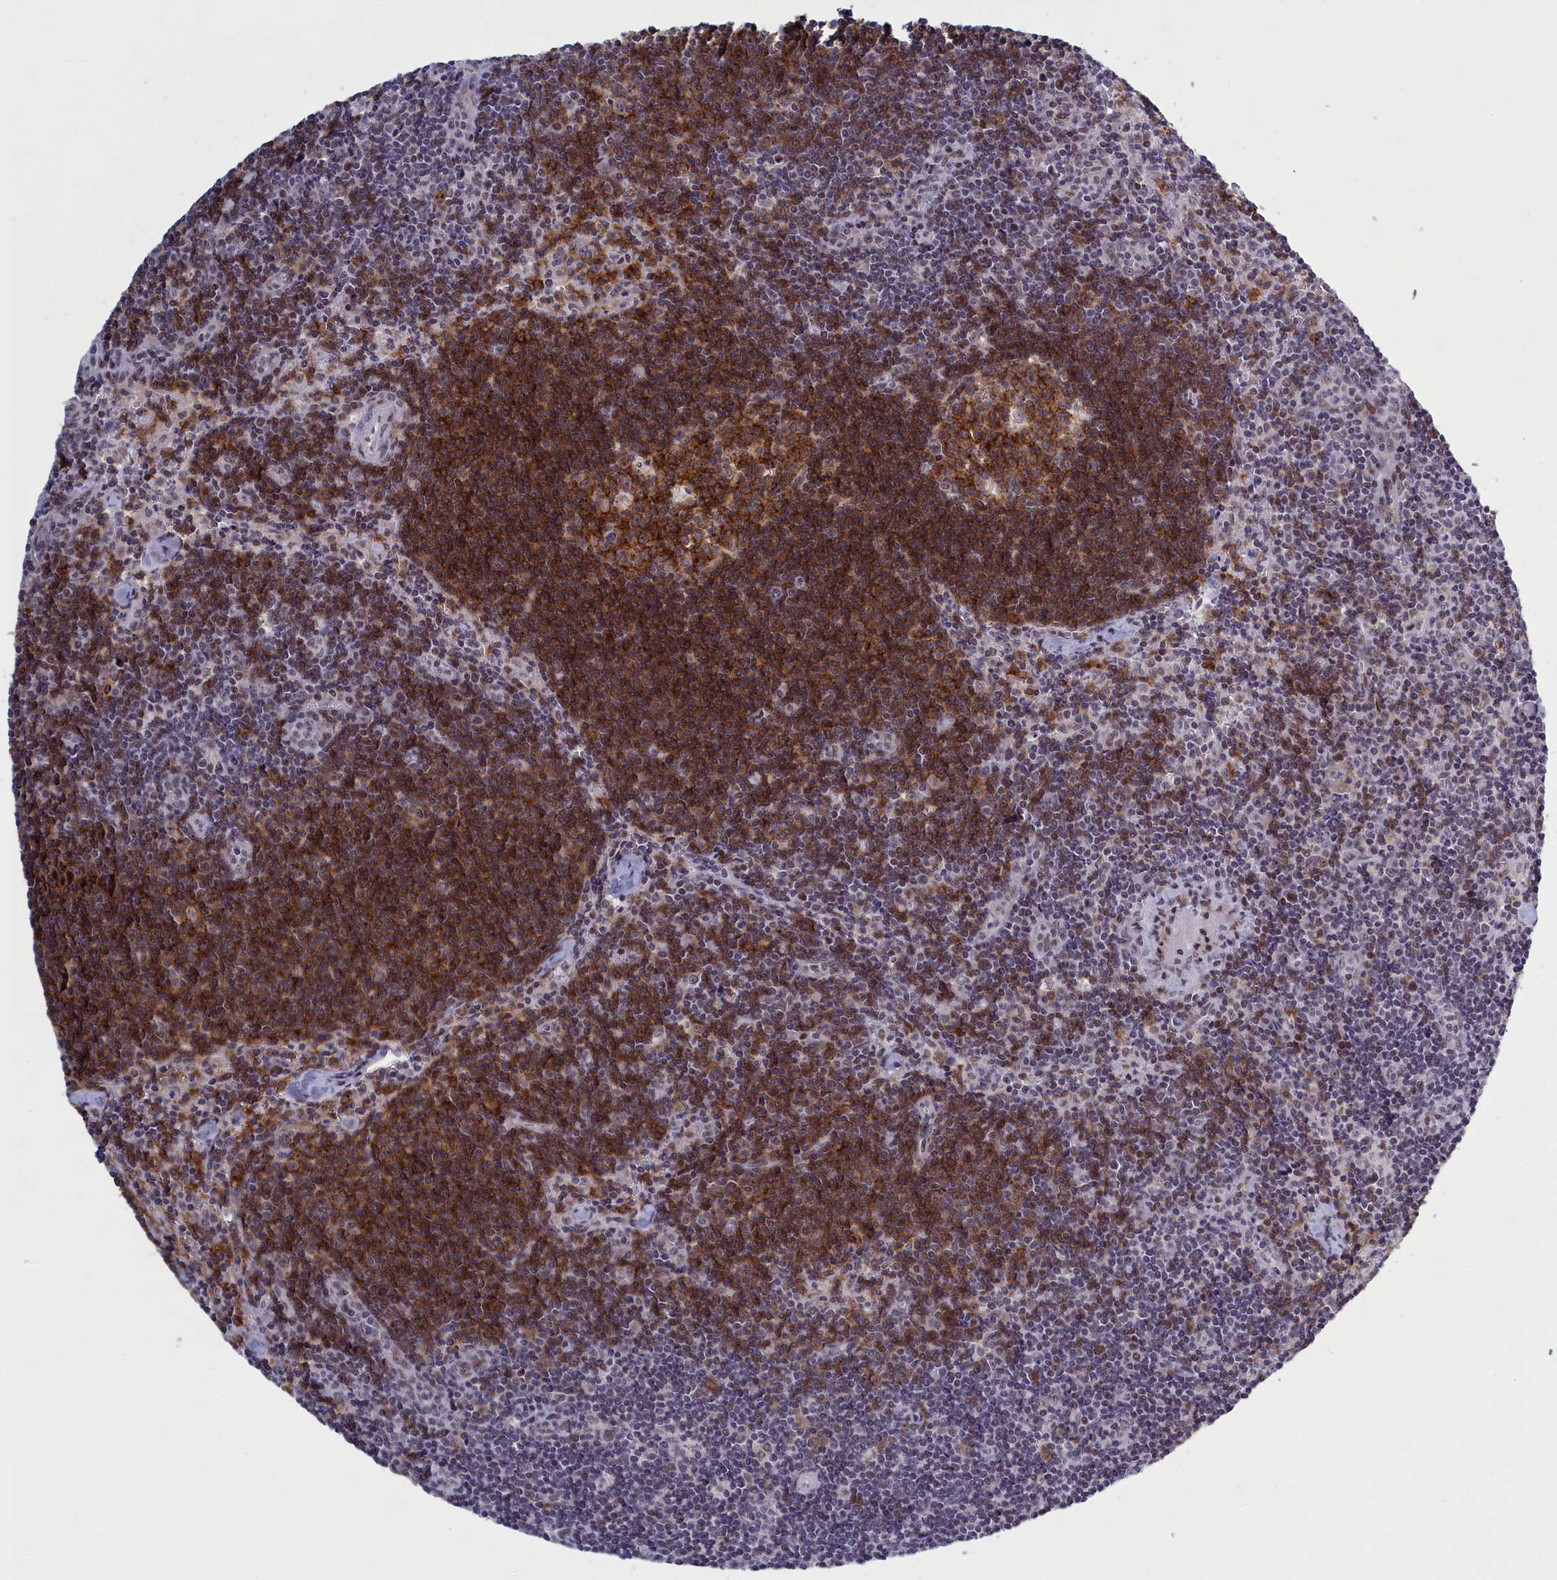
{"staining": {"intensity": "strong", "quantity": "25%-75%", "location": "cytoplasmic/membranous"}, "tissue": "lymph node", "cell_type": "Germinal center cells", "image_type": "normal", "snomed": [{"axis": "morphology", "description": "Normal tissue, NOS"}, {"axis": "topography", "description": "Lymph node"}], "caption": "Immunohistochemistry (IHC) photomicrograph of unremarkable lymph node: lymph node stained using immunohistochemistry (IHC) shows high levels of strong protein expression localized specifically in the cytoplasmic/membranous of germinal center cells, appearing as a cytoplasmic/membranous brown color.", "gene": "ATF7IP2", "patient": {"sex": "female", "age": 32}}